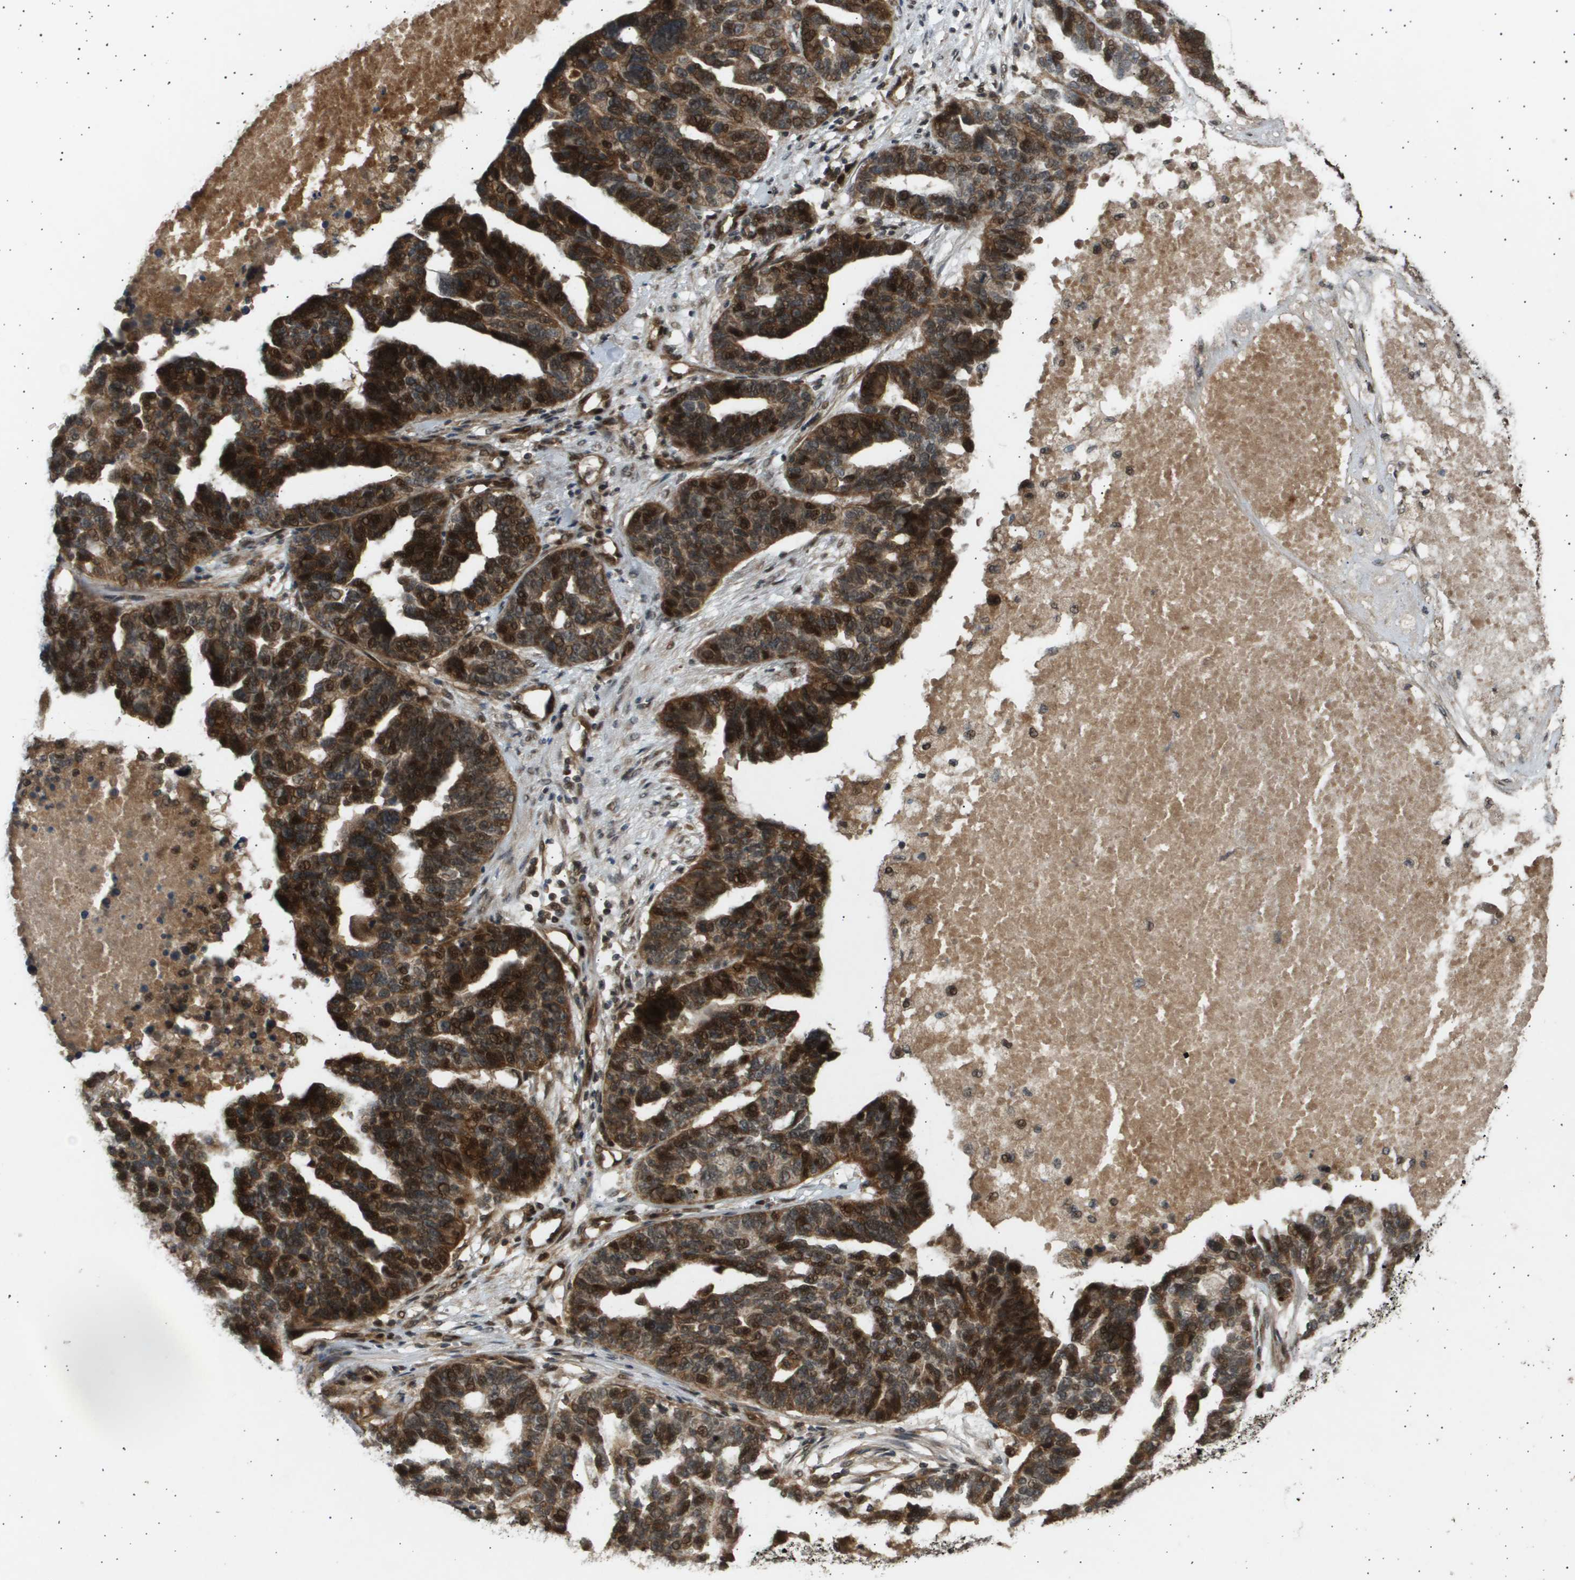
{"staining": {"intensity": "strong", "quantity": ">75%", "location": "cytoplasmic/membranous,nuclear"}, "tissue": "ovarian cancer", "cell_type": "Tumor cells", "image_type": "cancer", "snomed": [{"axis": "morphology", "description": "Cystadenocarcinoma, serous, NOS"}, {"axis": "topography", "description": "Ovary"}], "caption": "Strong cytoplasmic/membranous and nuclear expression is appreciated in approximately >75% of tumor cells in ovarian cancer (serous cystadenocarcinoma). The staining was performed using DAB to visualize the protein expression in brown, while the nuclei were stained in blue with hematoxylin (Magnification: 20x).", "gene": "TNRC6A", "patient": {"sex": "female", "age": 59}}